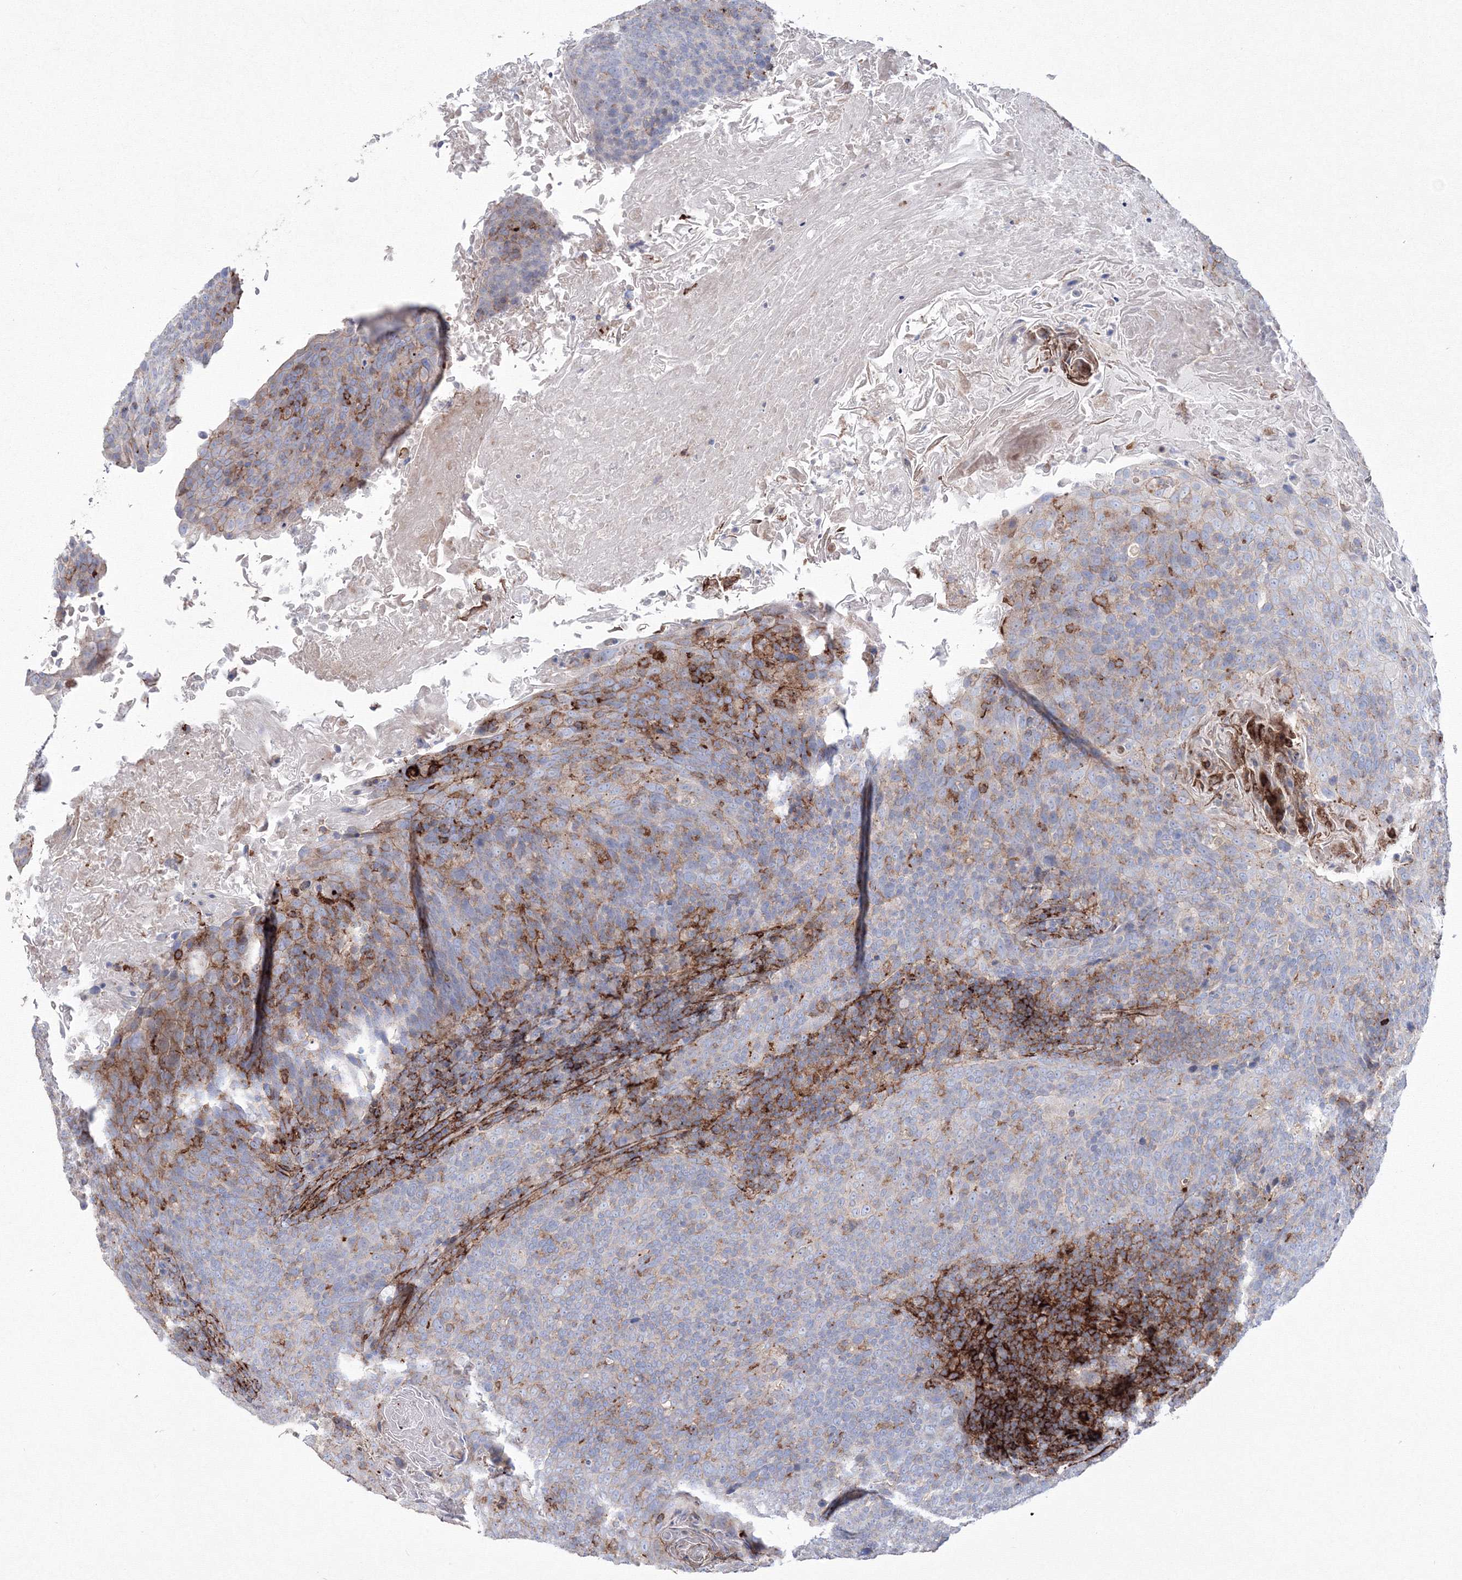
{"staining": {"intensity": "negative", "quantity": "none", "location": "none"}, "tissue": "head and neck cancer", "cell_type": "Tumor cells", "image_type": "cancer", "snomed": [{"axis": "morphology", "description": "Squamous cell carcinoma, NOS"}, {"axis": "morphology", "description": "Squamous cell carcinoma, metastatic, NOS"}, {"axis": "topography", "description": "Lymph node"}, {"axis": "topography", "description": "Head-Neck"}], "caption": "This photomicrograph is of head and neck cancer stained with immunohistochemistry to label a protein in brown with the nuclei are counter-stained blue. There is no positivity in tumor cells.", "gene": "GPR82", "patient": {"sex": "male", "age": 62}}